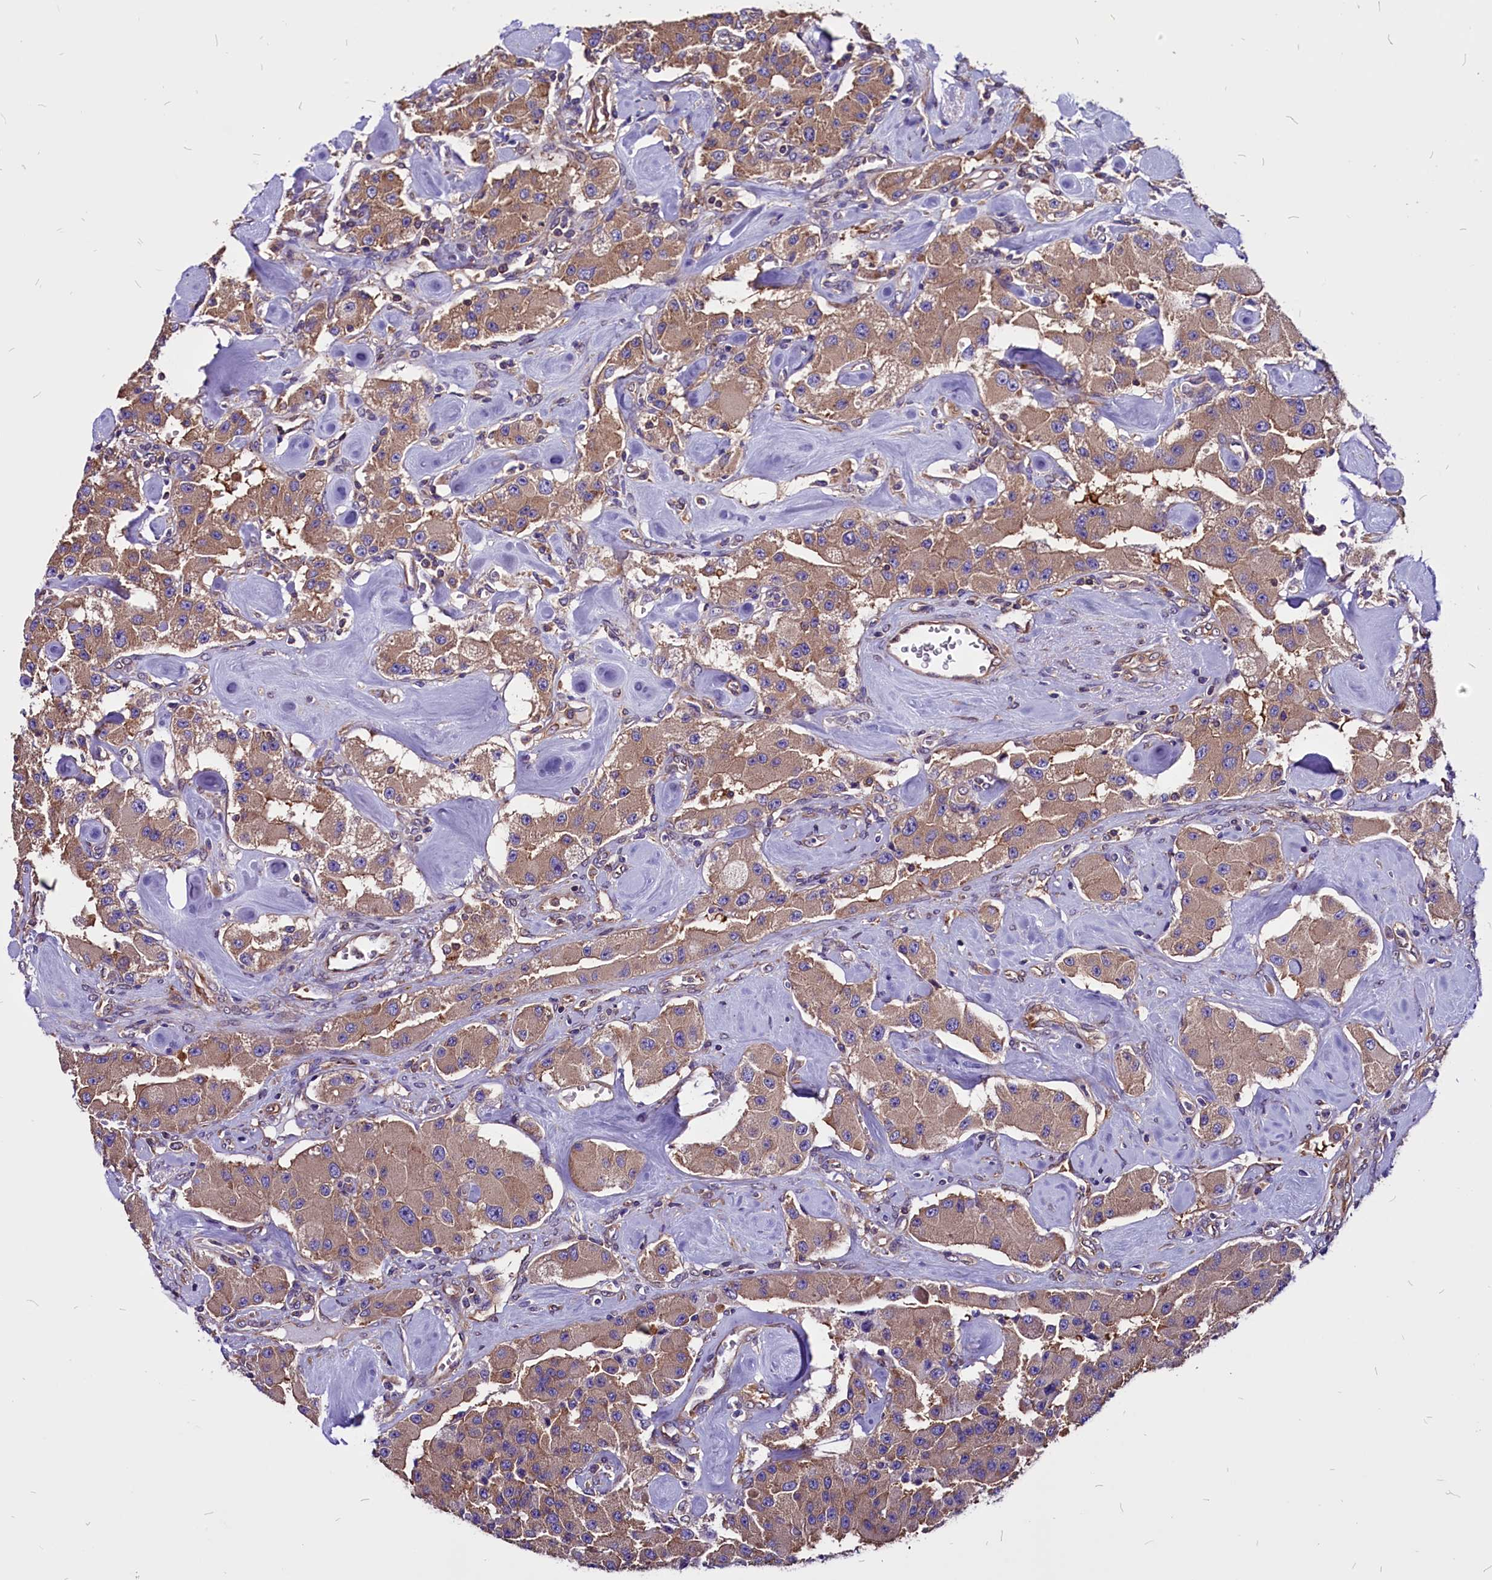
{"staining": {"intensity": "moderate", "quantity": ">75%", "location": "cytoplasmic/membranous"}, "tissue": "carcinoid", "cell_type": "Tumor cells", "image_type": "cancer", "snomed": [{"axis": "morphology", "description": "Carcinoid, malignant, NOS"}, {"axis": "topography", "description": "Pancreas"}], "caption": "Immunohistochemical staining of human carcinoid reveals moderate cytoplasmic/membranous protein positivity in approximately >75% of tumor cells.", "gene": "EIF3G", "patient": {"sex": "male", "age": 41}}